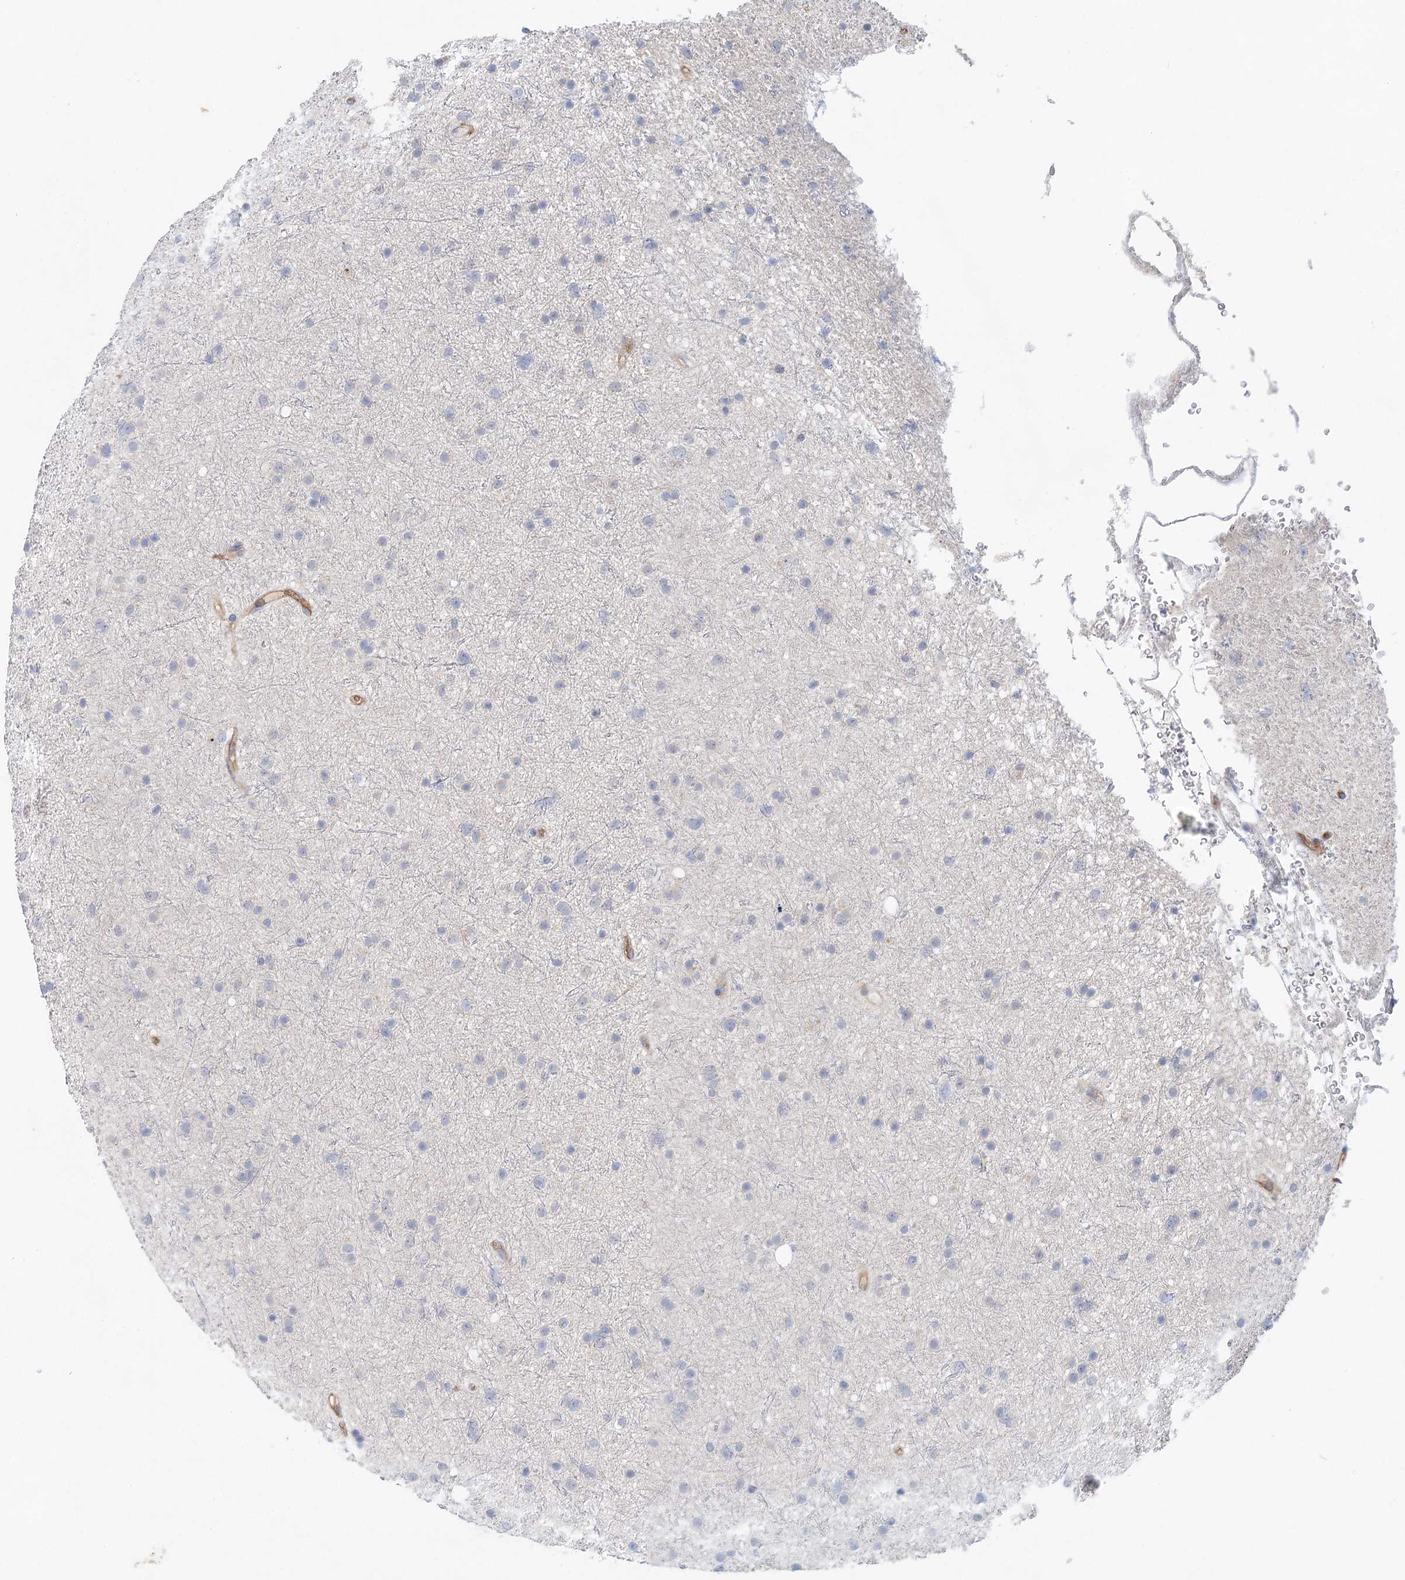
{"staining": {"intensity": "negative", "quantity": "none", "location": "none"}, "tissue": "glioma", "cell_type": "Tumor cells", "image_type": "cancer", "snomed": [{"axis": "morphology", "description": "Glioma, malignant, Low grade"}, {"axis": "topography", "description": "Cerebral cortex"}], "caption": "This histopathology image is of glioma stained with immunohistochemistry (IHC) to label a protein in brown with the nuclei are counter-stained blue. There is no positivity in tumor cells.", "gene": "SLC19A3", "patient": {"sex": "female", "age": 39}}